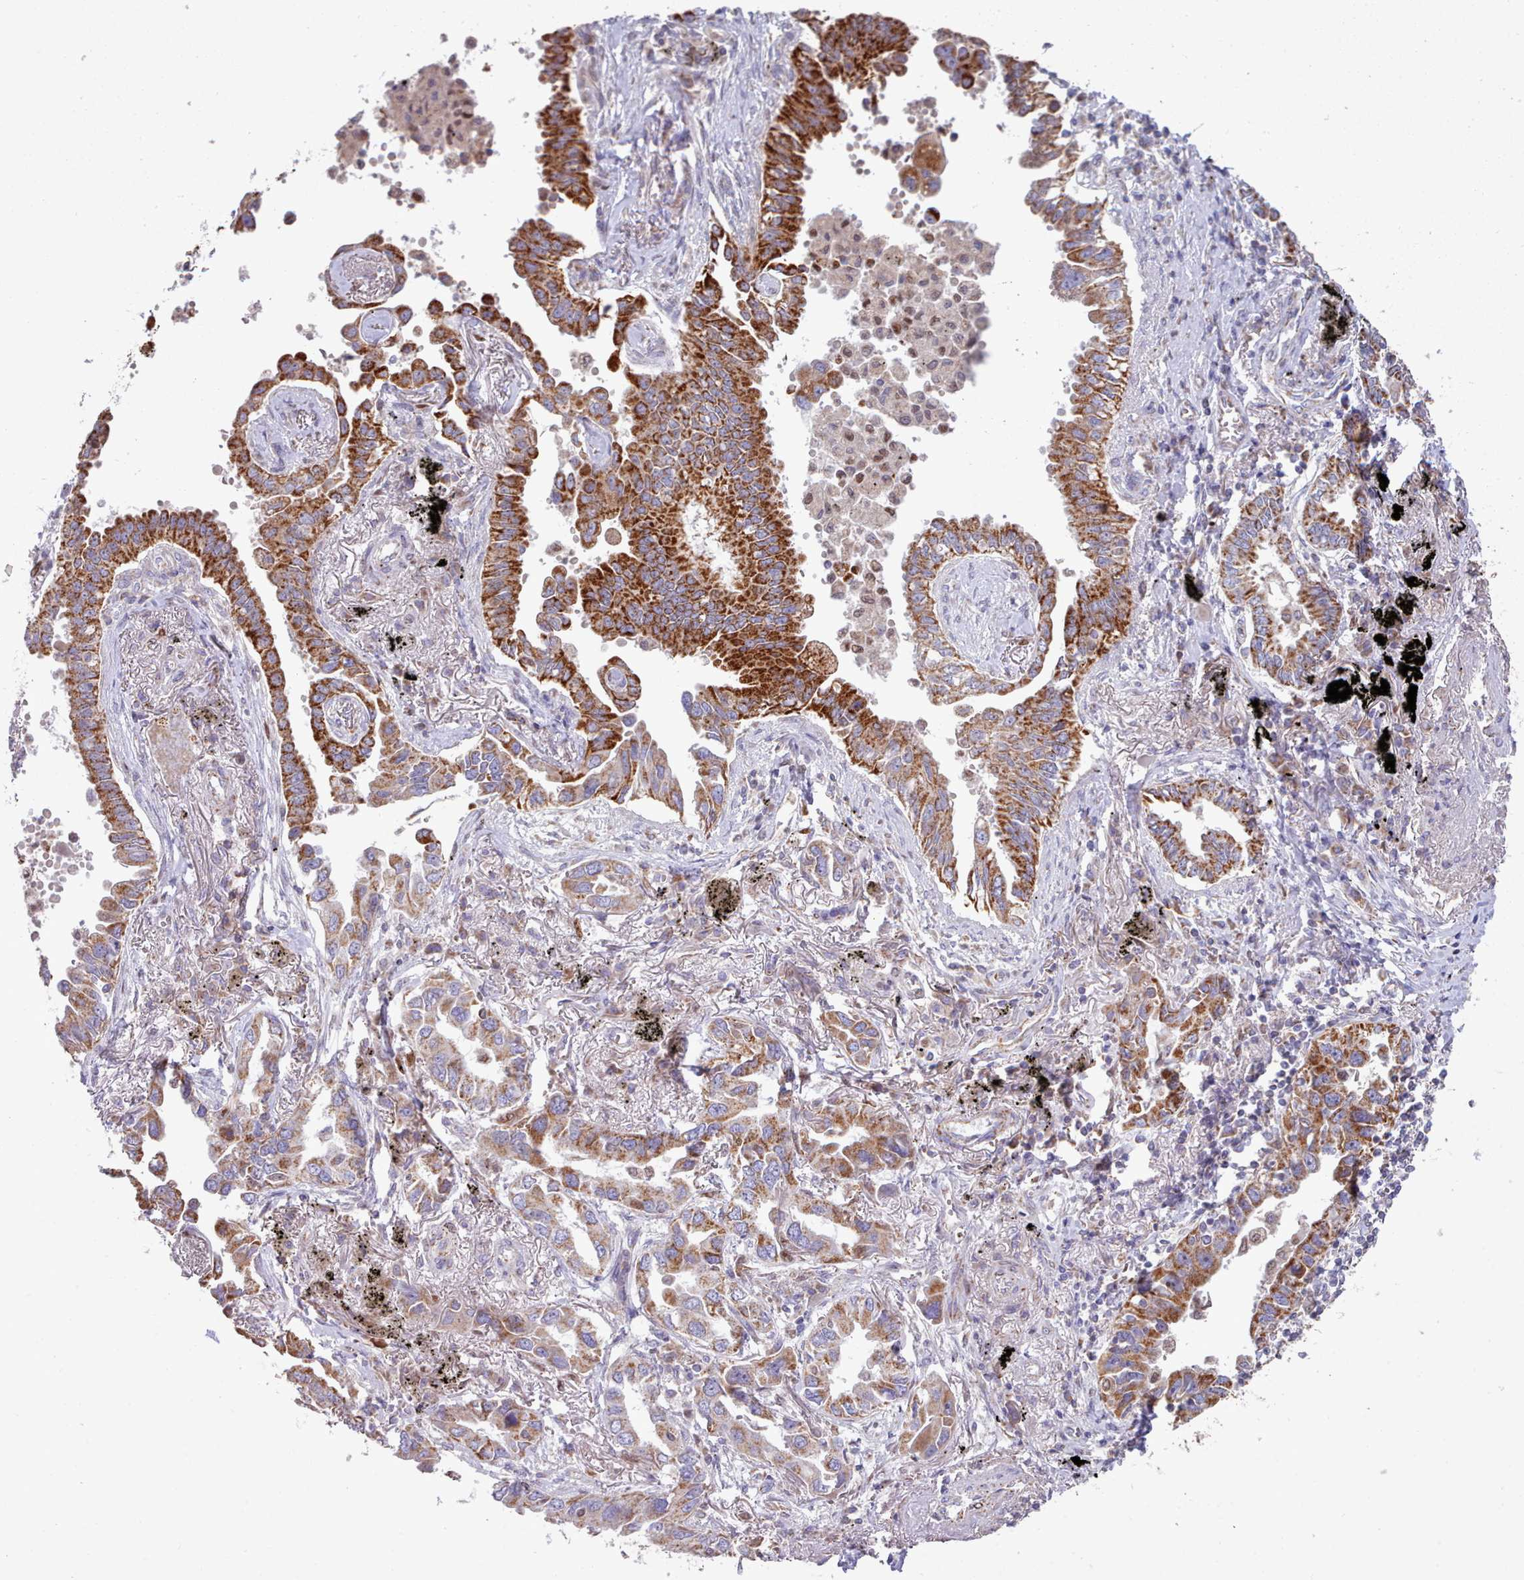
{"staining": {"intensity": "strong", "quantity": ">75%", "location": "cytoplasmic/membranous"}, "tissue": "lung cancer", "cell_type": "Tumor cells", "image_type": "cancer", "snomed": [{"axis": "morphology", "description": "Adenocarcinoma, NOS"}, {"axis": "topography", "description": "Lung"}], "caption": "Protein staining exhibits strong cytoplasmic/membranous expression in approximately >75% of tumor cells in lung cancer (adenocarcinoma). The protein is shown in brown color, while the nuclei are stained blue.", "gene": "HSDL2", "patient": {"sex": "male", "age": 67}}